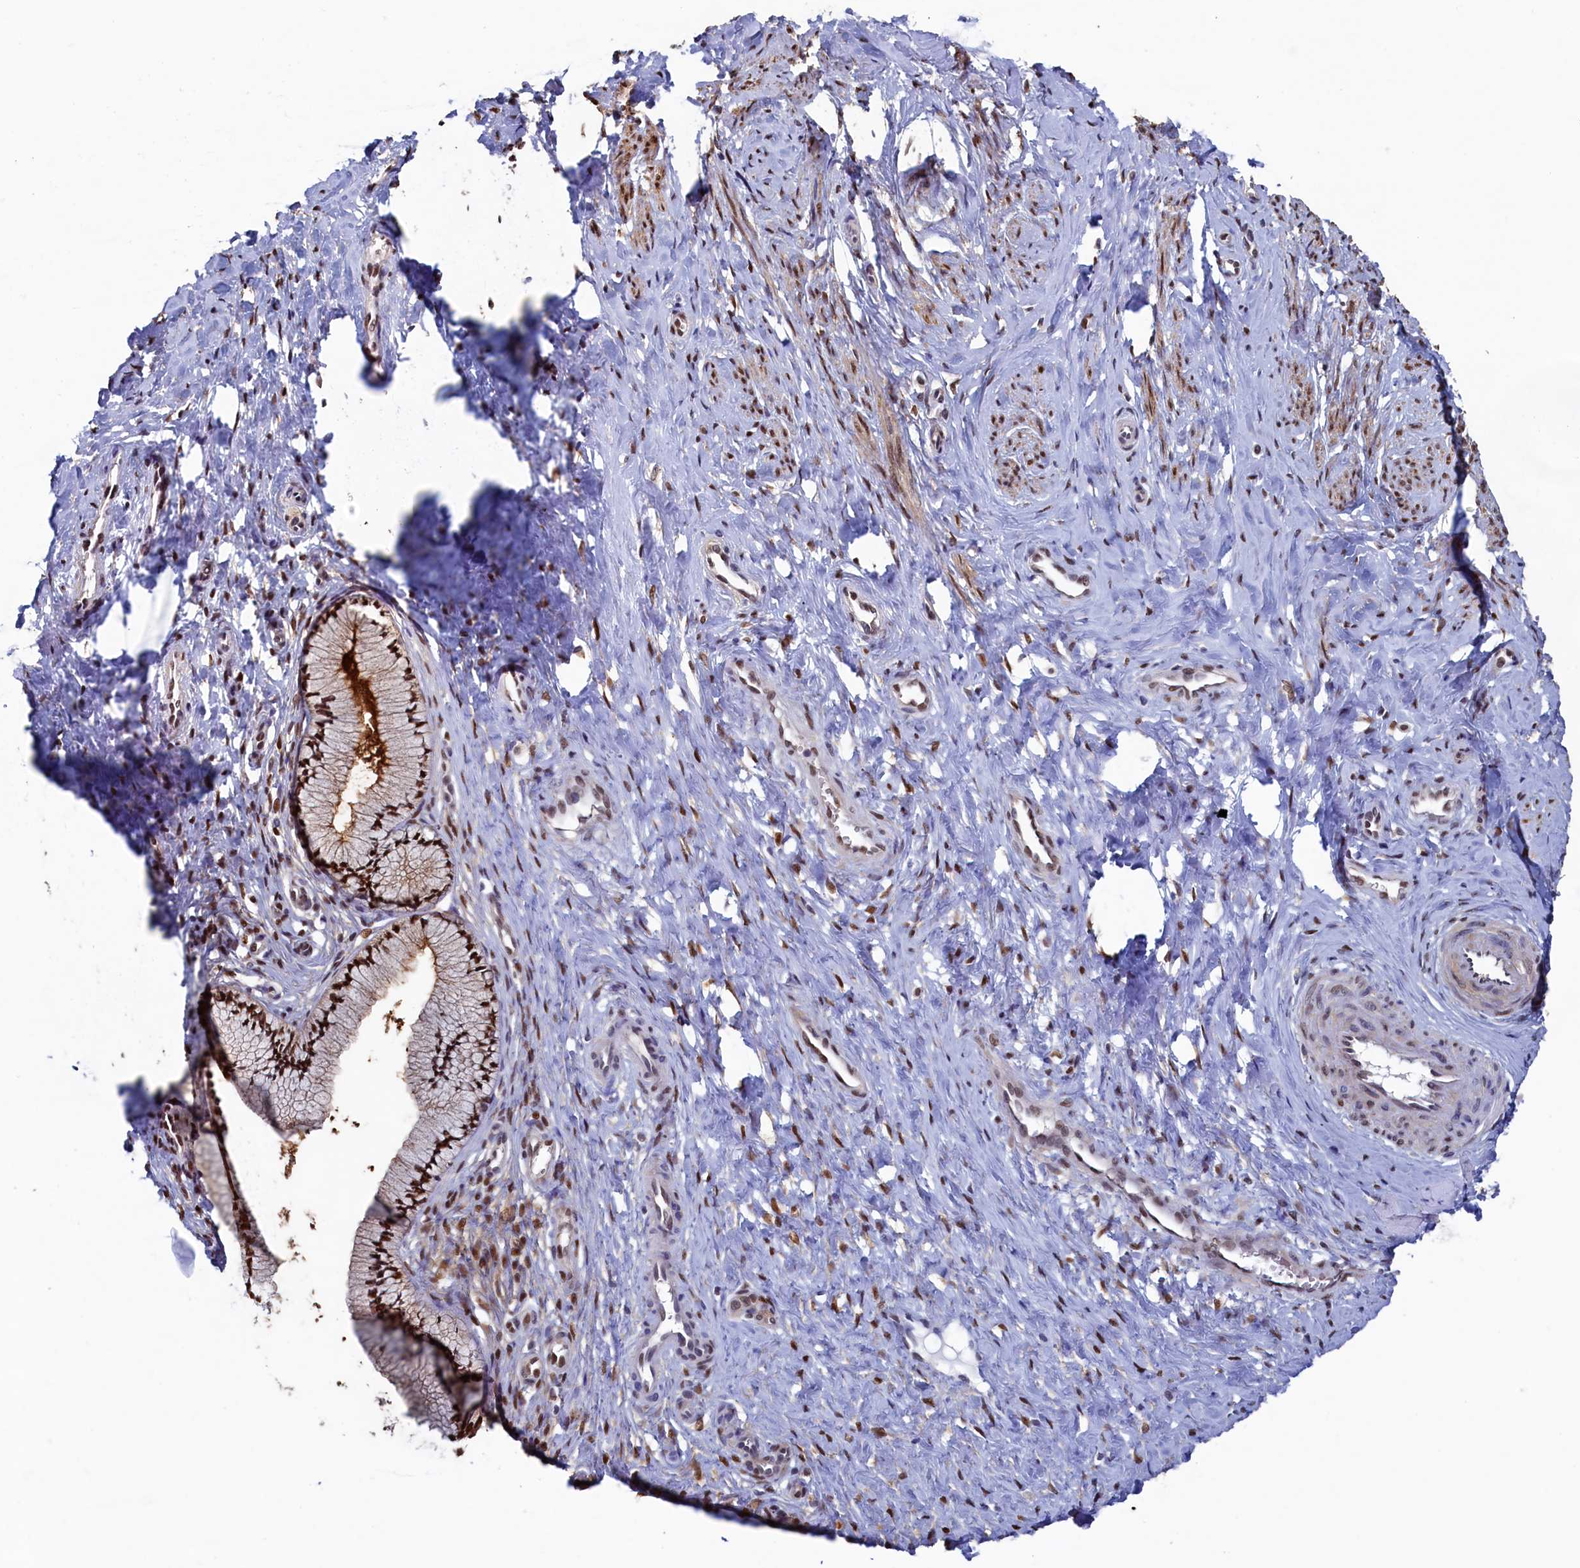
{"staining": {"intensity": "moderate", "quantity": ">75%", "location": "cytoplasmic/membranous,nuclear"}, "tissue": "cervix", "cell_type": "Glandular cells", "image_type": "normal", "snomed": [{"axis": "morphology", "description": "Normal tissue, NOS"}, {"axis": "topography", "description": "Cervix"}], "caption": "Immunohistochemistry (IHC) micrograph of benign cervix: human cervix stained using immunohistochemistry (IHC) demonstrates medium levels of moderate protein expression localized specifically in the cytoplasmic/membranous,nuclear of glandular cells, appearing as a cytoplasmic/membranous,nuclear brown color.", "gene": "AHCY", "patient": {"sex": "female", "age": 36}}